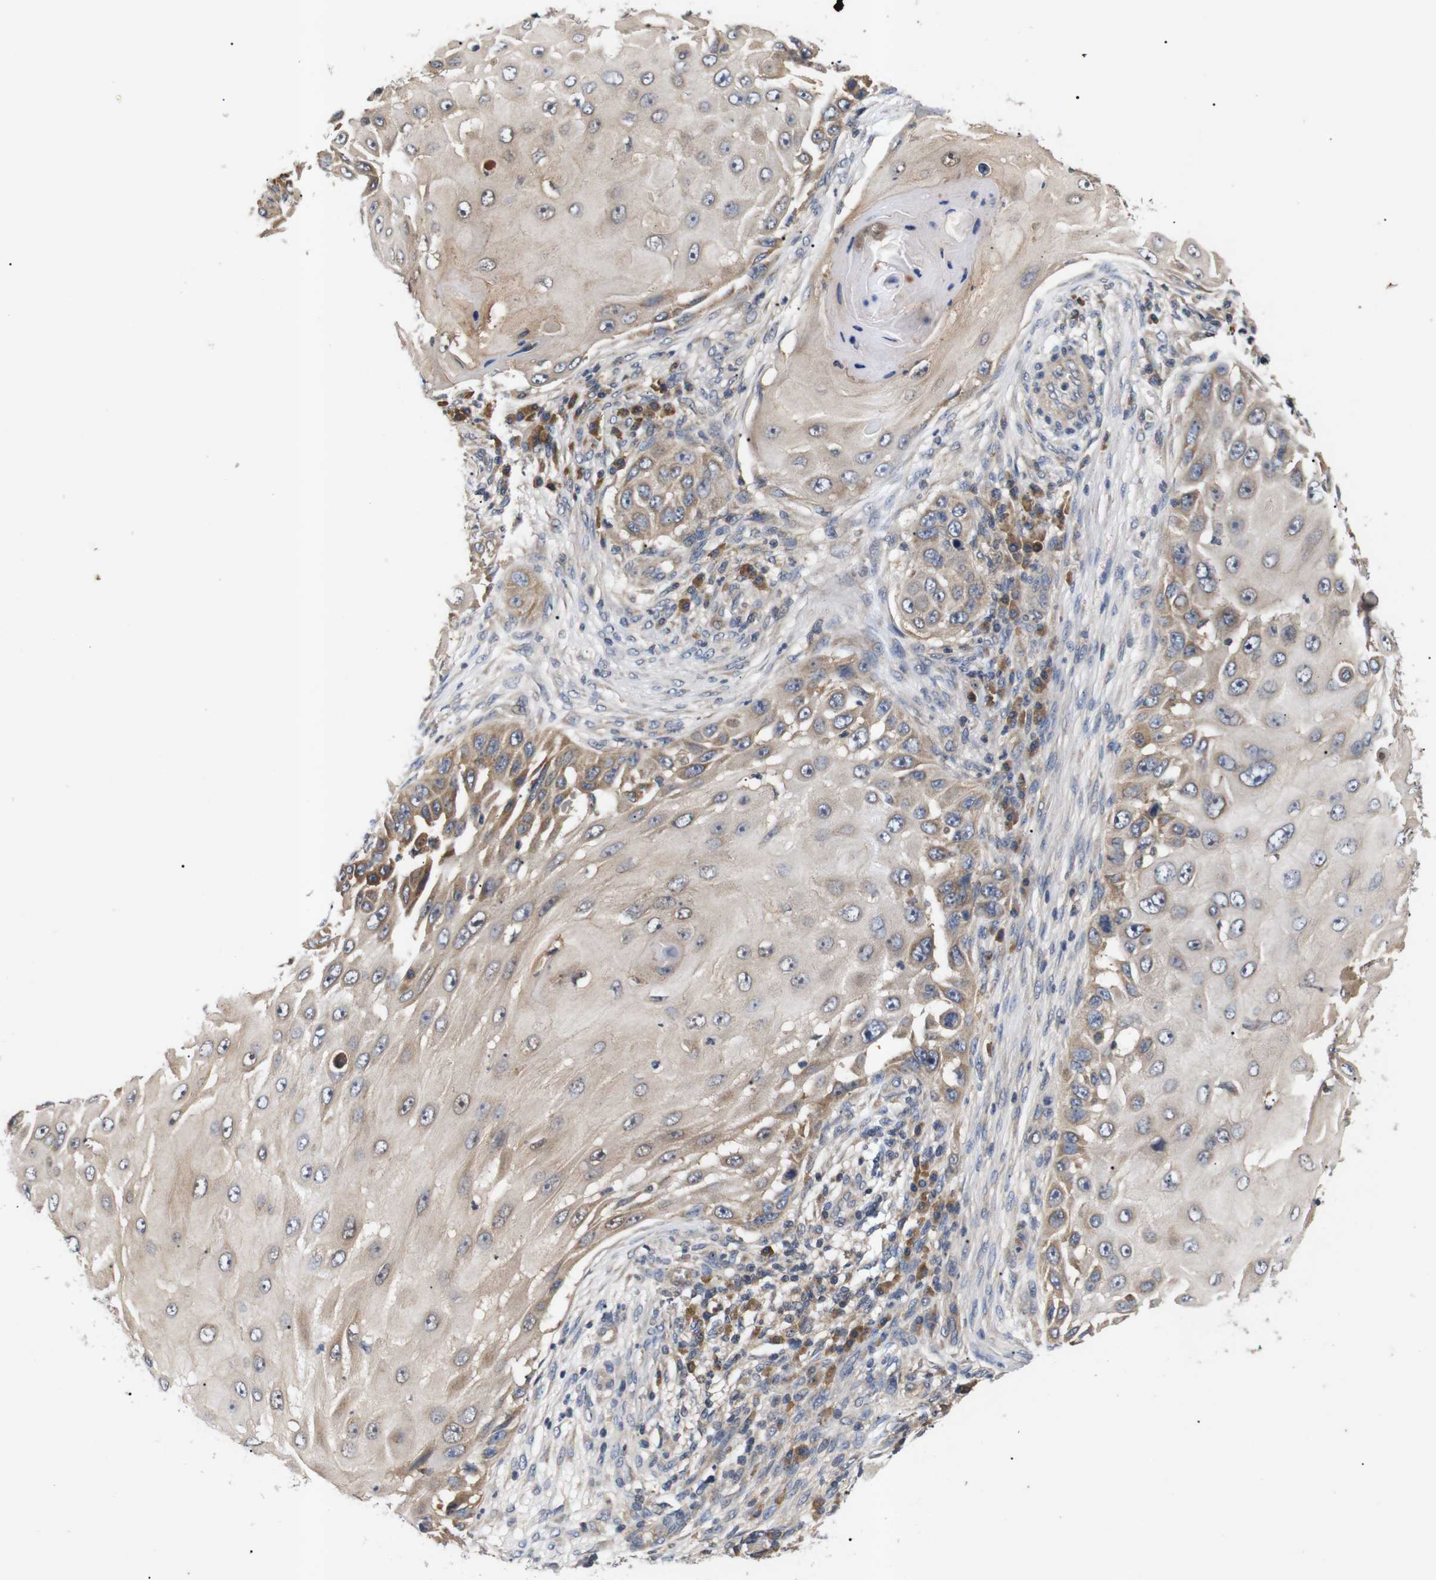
{"staining": {"intensity": "moderate", "quantity": ">75%", "location": "cytoplasmic/membranous"}, "tissue": "skin cancer", "cell_type": "Tumor cells", "image_type": "cancer", "snomed": [{"axis": "morphology", "description": "Squamous cell carcinoma, NOS"}, {"axis": "topography", "description": "Skin"}], "caption": "High-magnification brightfield microscopy of skin squamous cell carcinoma stained with DAB (3,3'-diaminobenzidine) (brown) and counterstained with hematoxylin (blue). tumor cells exhibit moderate cytoplasmic/membranous expression is seen in approximately>75% of cells.", "gene": "RIPK1", "patient": {"sex": "female", "age": 44}}